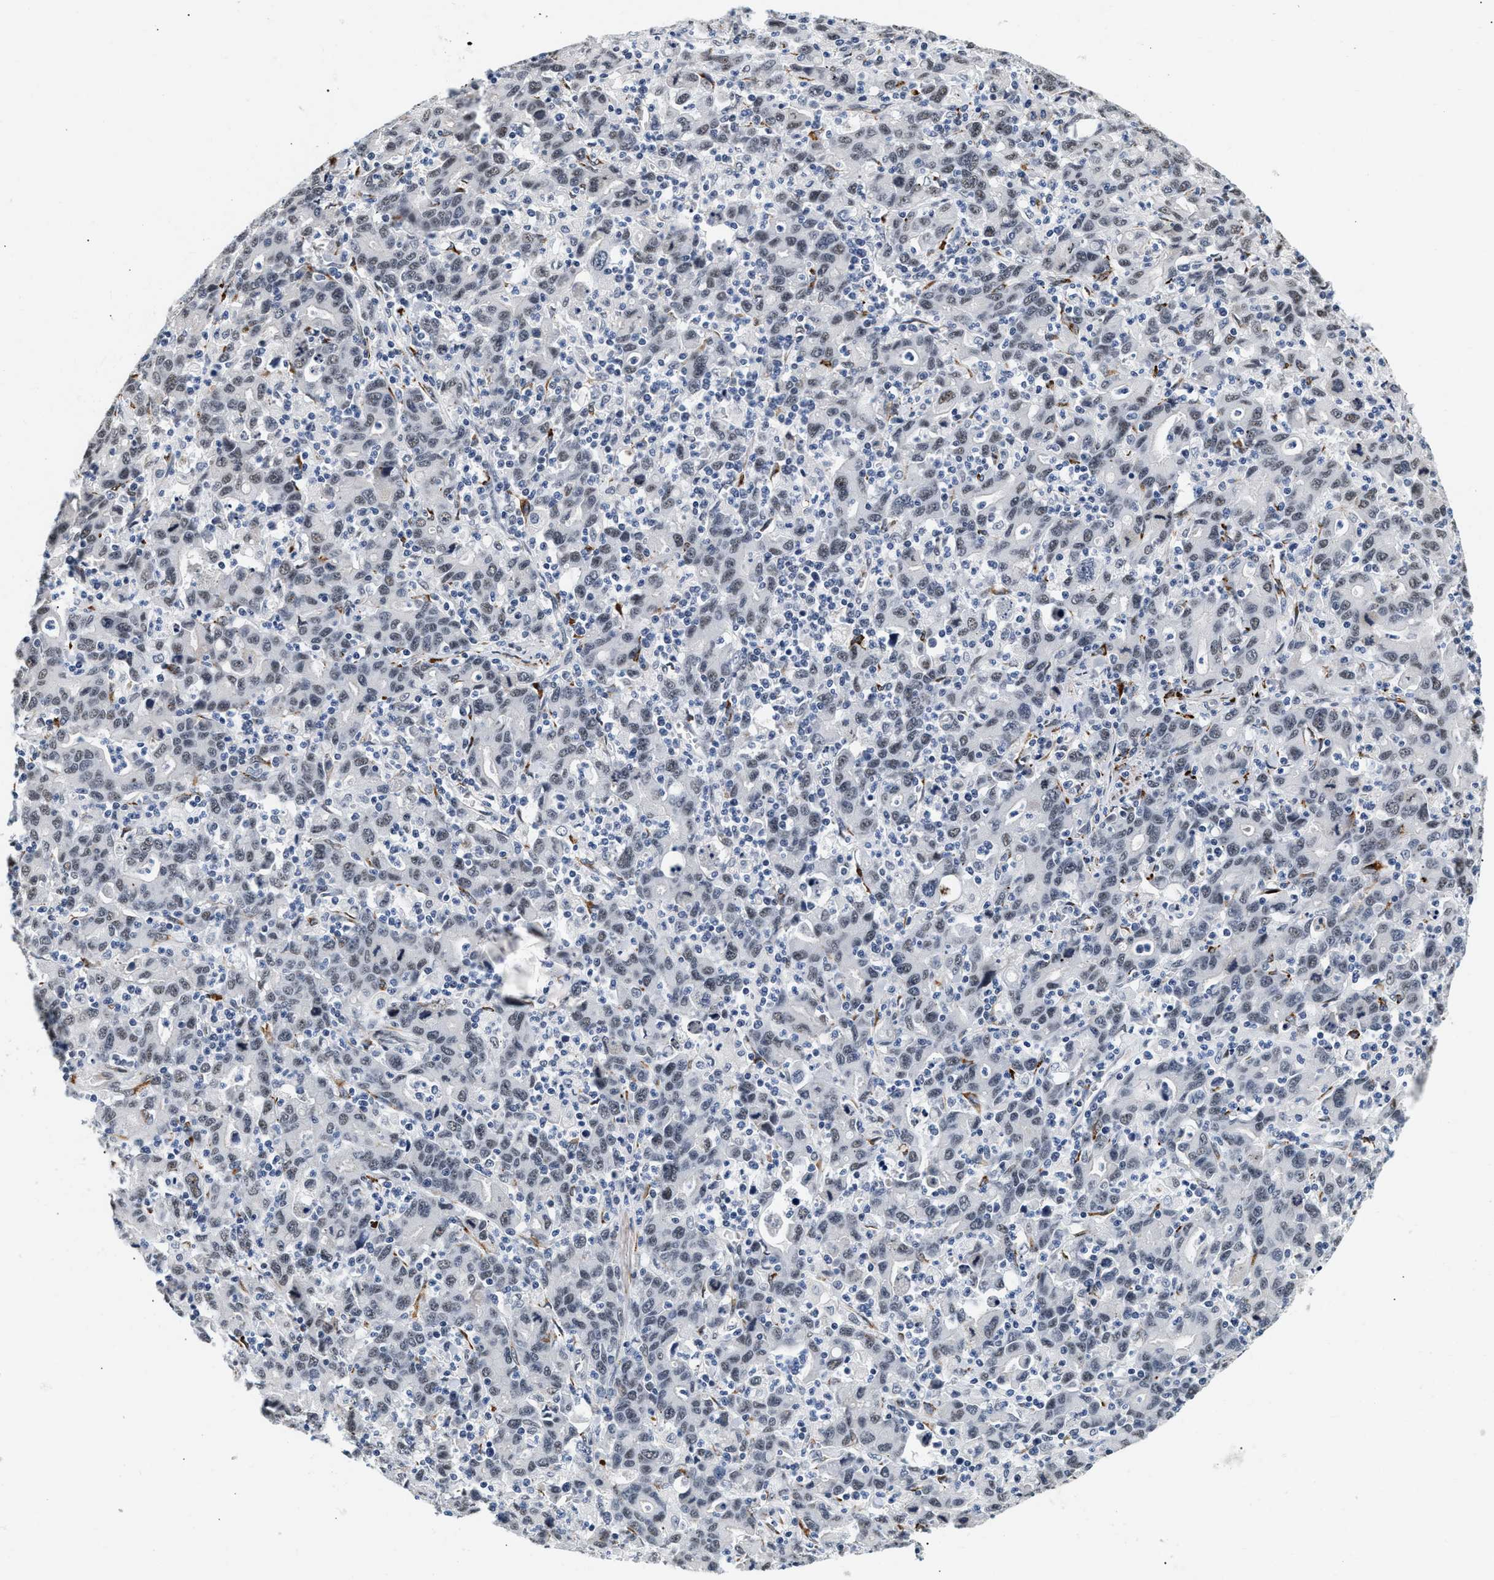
{"staining": {"intensity": "weak", "quantity": "<25%", "location": "nuclear"}, "tissue": "stomach cancer", "cell_type": "Tumor cells", "image_type": "cancer", "snomed": [{"axis": "morphology", "description": "Adenocarcinoma, NOS"}, {"axis": "topography", "description": "Stomach, upper"}], "caption": "An image of human stomach cancer is negative for staining in tumor cells. (DAB (3,3'-diaminobenzidine) IHC with hematoxylin counter stain).", "gene": "THOC1", "patient": {"sex": "male", "age": 69}}